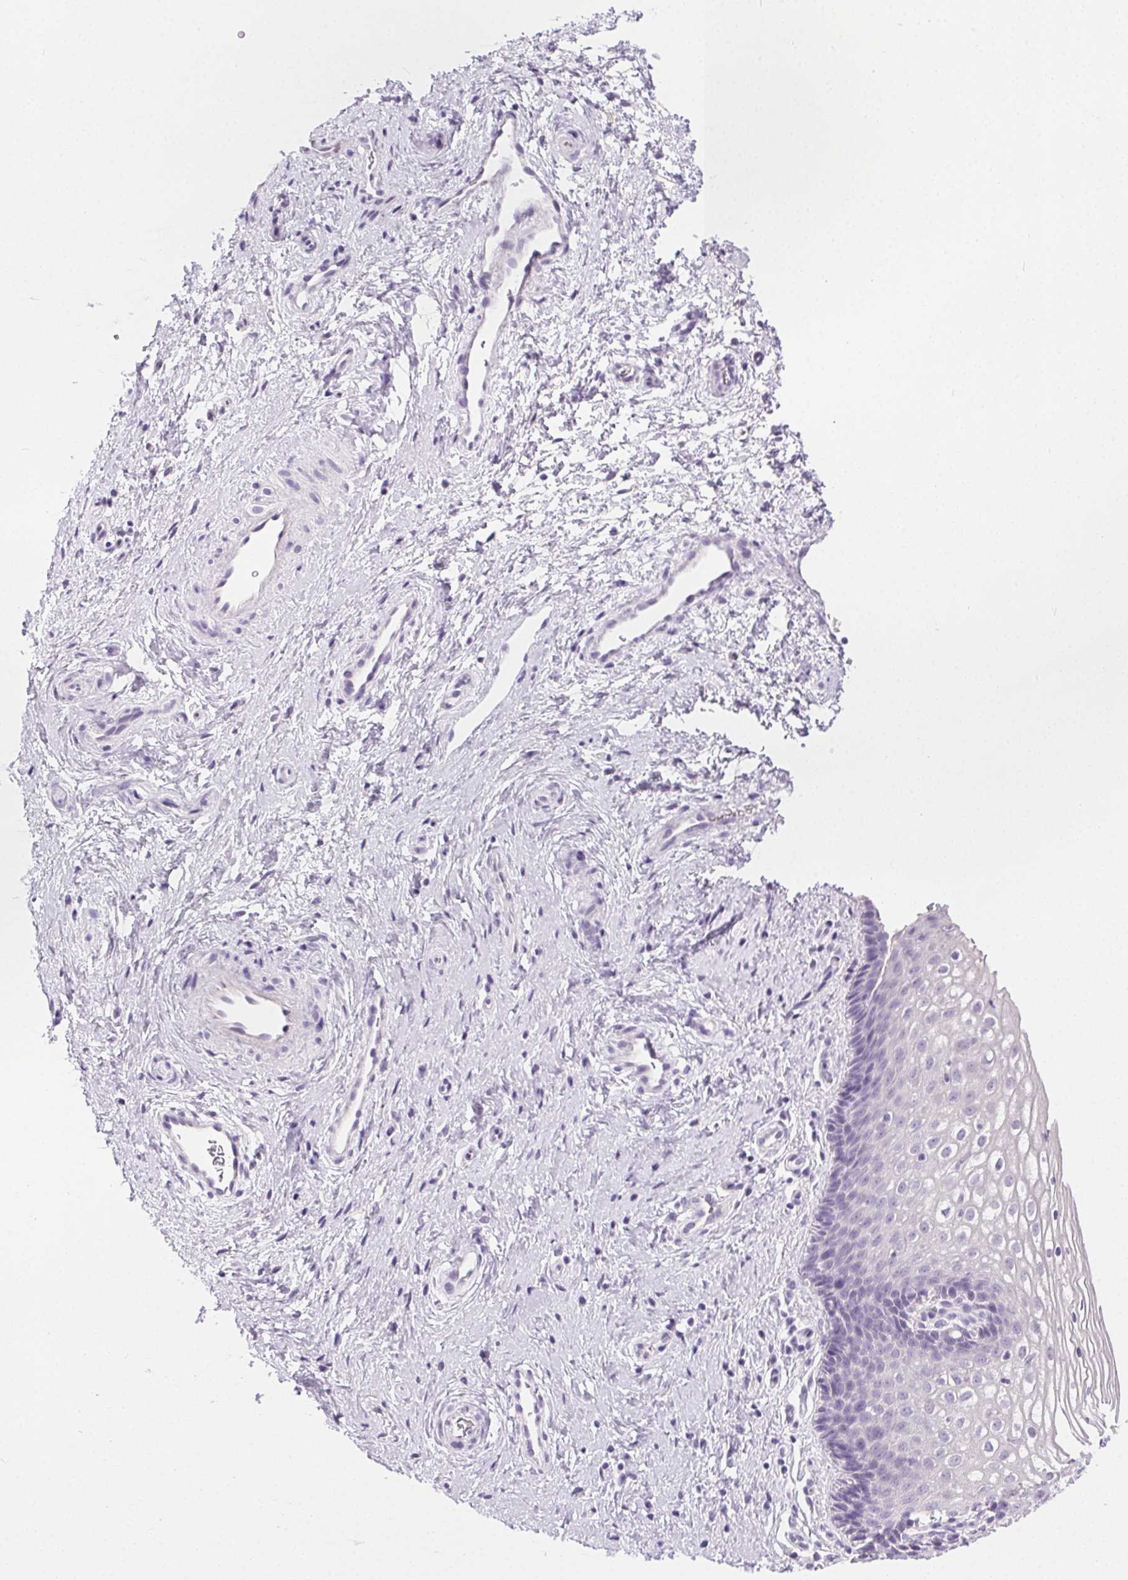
{"staining": {"intensity": "negative", "quantity": "none", "location": "none"}, "tissue": "cervix", "cell_type": "Glandular cells", "image_type": "normal", "snomed": [{"axis": "morphology", "description": "Normal tissue, NOS"}, {"axis": "topography", "description": "Cervix"}], "caption": "IHC photomicrograph of unremarkable cervix: cervix stained with DAB (3,3'-diaminobenzidine) reveals no significant protein expression in glandular cells.", "gene": "C20orf85", "patient": {"sex": "female", "age": 34}}